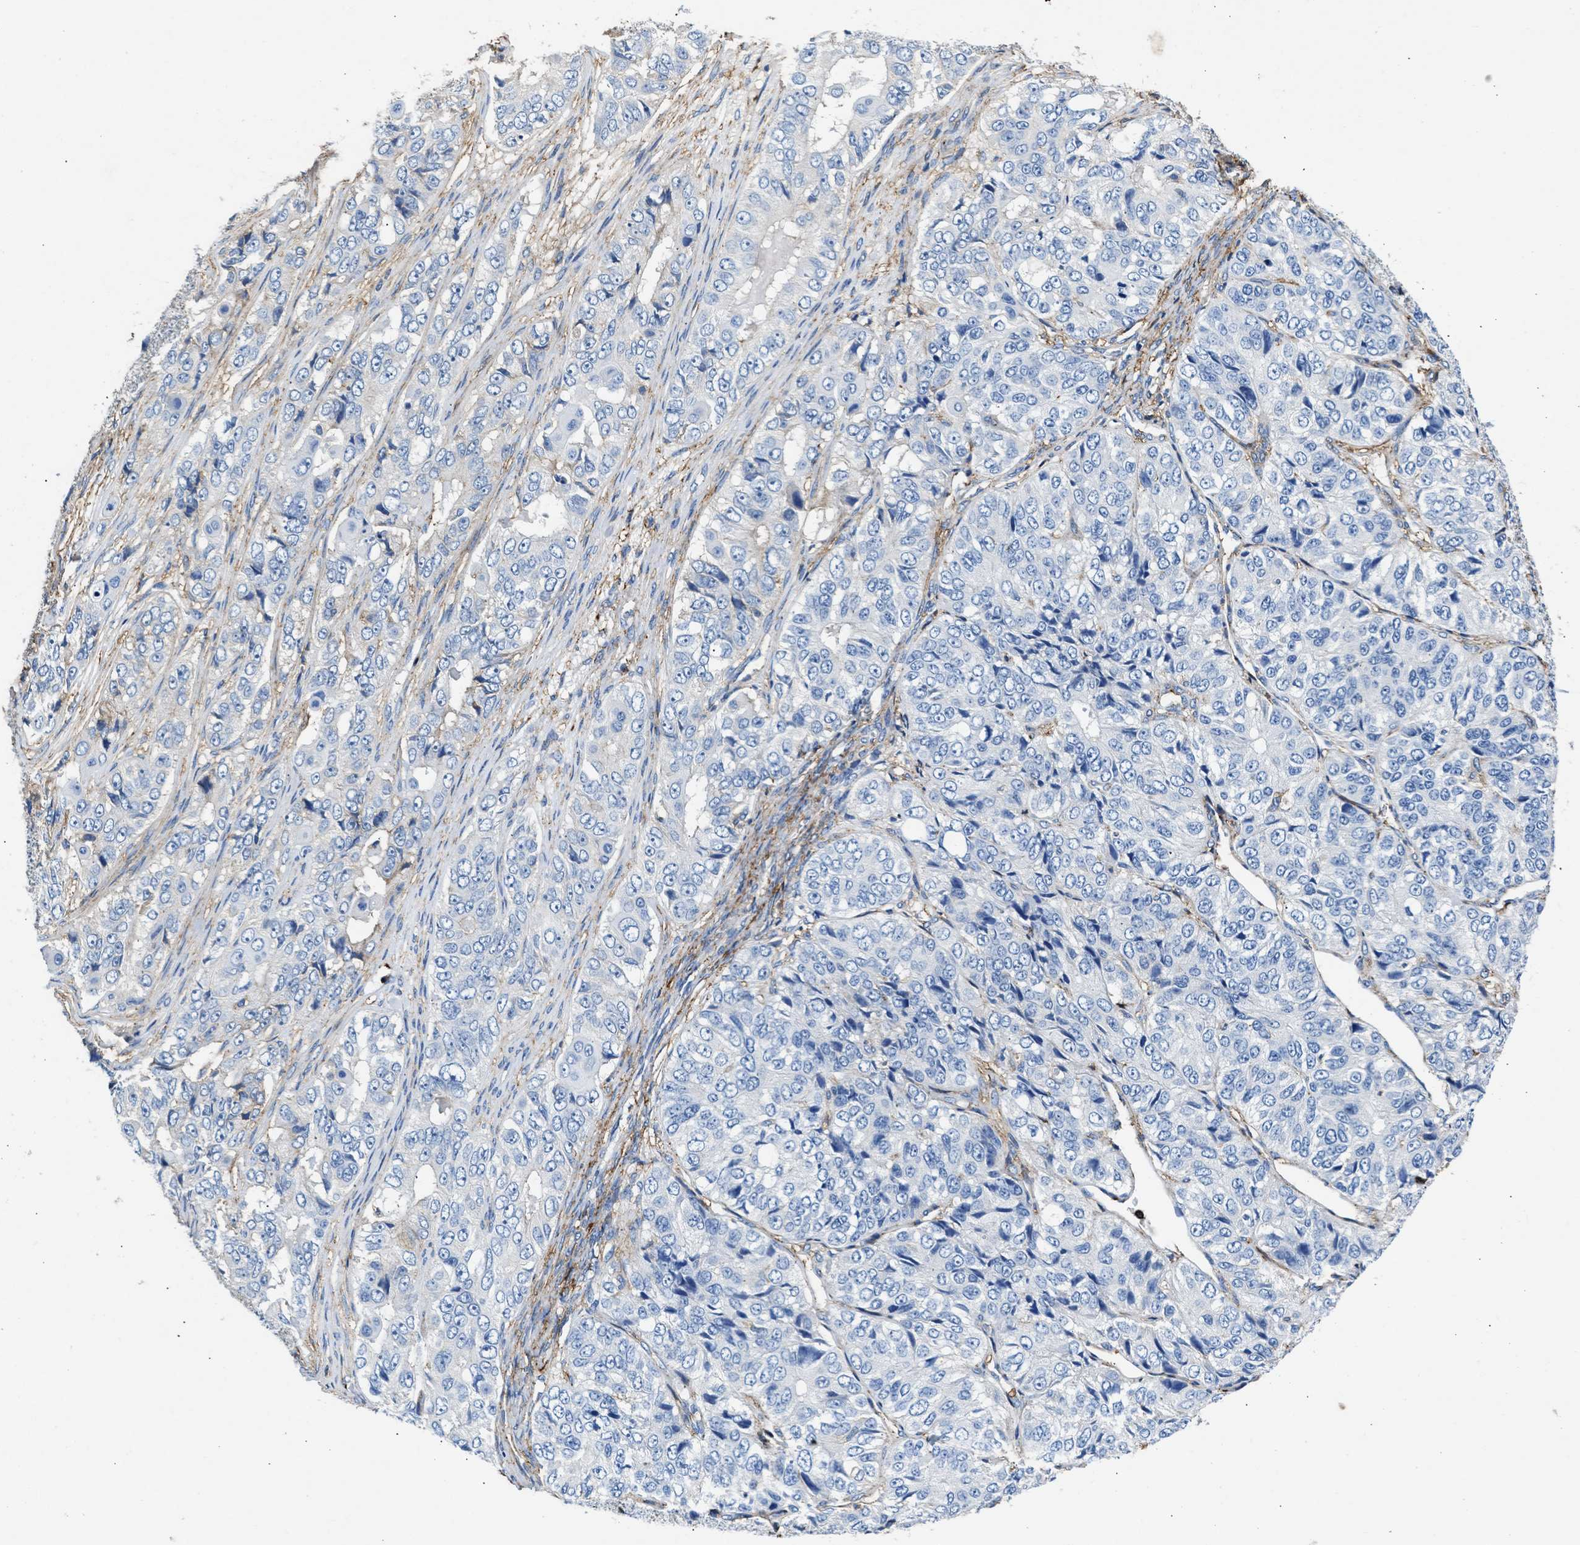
{"staining": {"intensity": "negative", "quantity": "none", "location": "none"}, "tissue": "ovarian cancer", "cell_type": "Tumor cells", "image_type": "cancer", "snomed": [{"axis": "morphology", "description": "Carcinoma, endometroid"}, {"axis": "topography", "description": "Ovary"}], "caption": "Tumor cells are negative for protein expression in human ovarian cancer. Brightfield microscopy of immunohistochemistry stained with DAB (brown) and hematoxylin (blue), captured at high magnification.", "gene": "KCNQ4", "patient": {"sex": "female", "age": 51}}